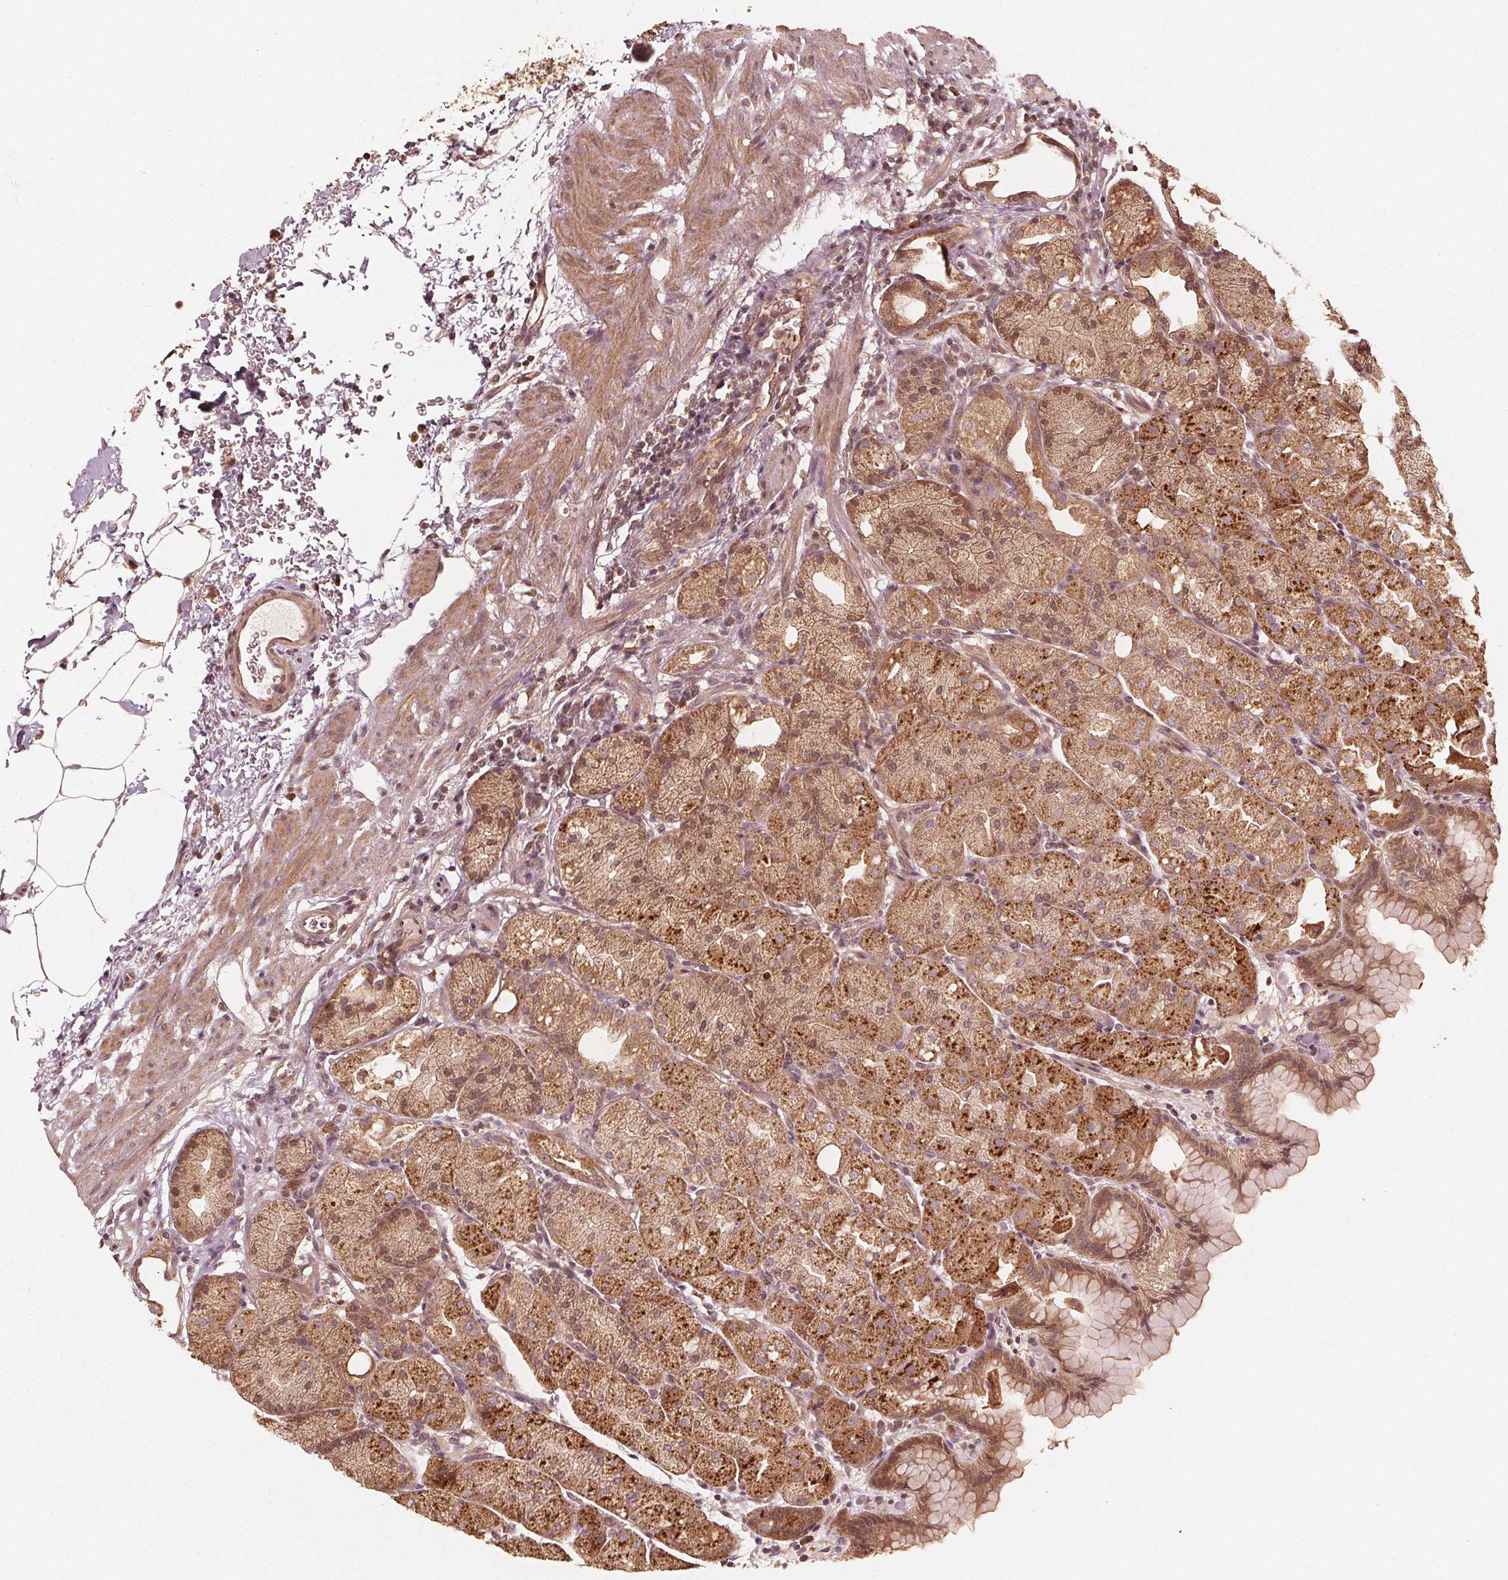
{"staining": {"intensity": "moderate", "quantity": ">75%", "location": "cytoplasmic/membranous,nuclear"}, "tissue": "stomach", "cell_type": "Glandular cells", "image_type": "normal", "snomed": [{"axis": "morphology", "description": "Normal tissue, NOS"}, {"axis": "topography", "description": "Stomach, upper"}, {"axis": "topography", "description": "Stomach"}, {"axis": "topography", "description": "Stomach, lower"}], "caption": "IHC (DAB) staining of normal stomach exhibits moderate cytoplasmic/membranous,nuclear protein staining in approximately >75% of glandular cells.", "gene": "NPC1", "patient": {"sex": "male", "age": 62}}